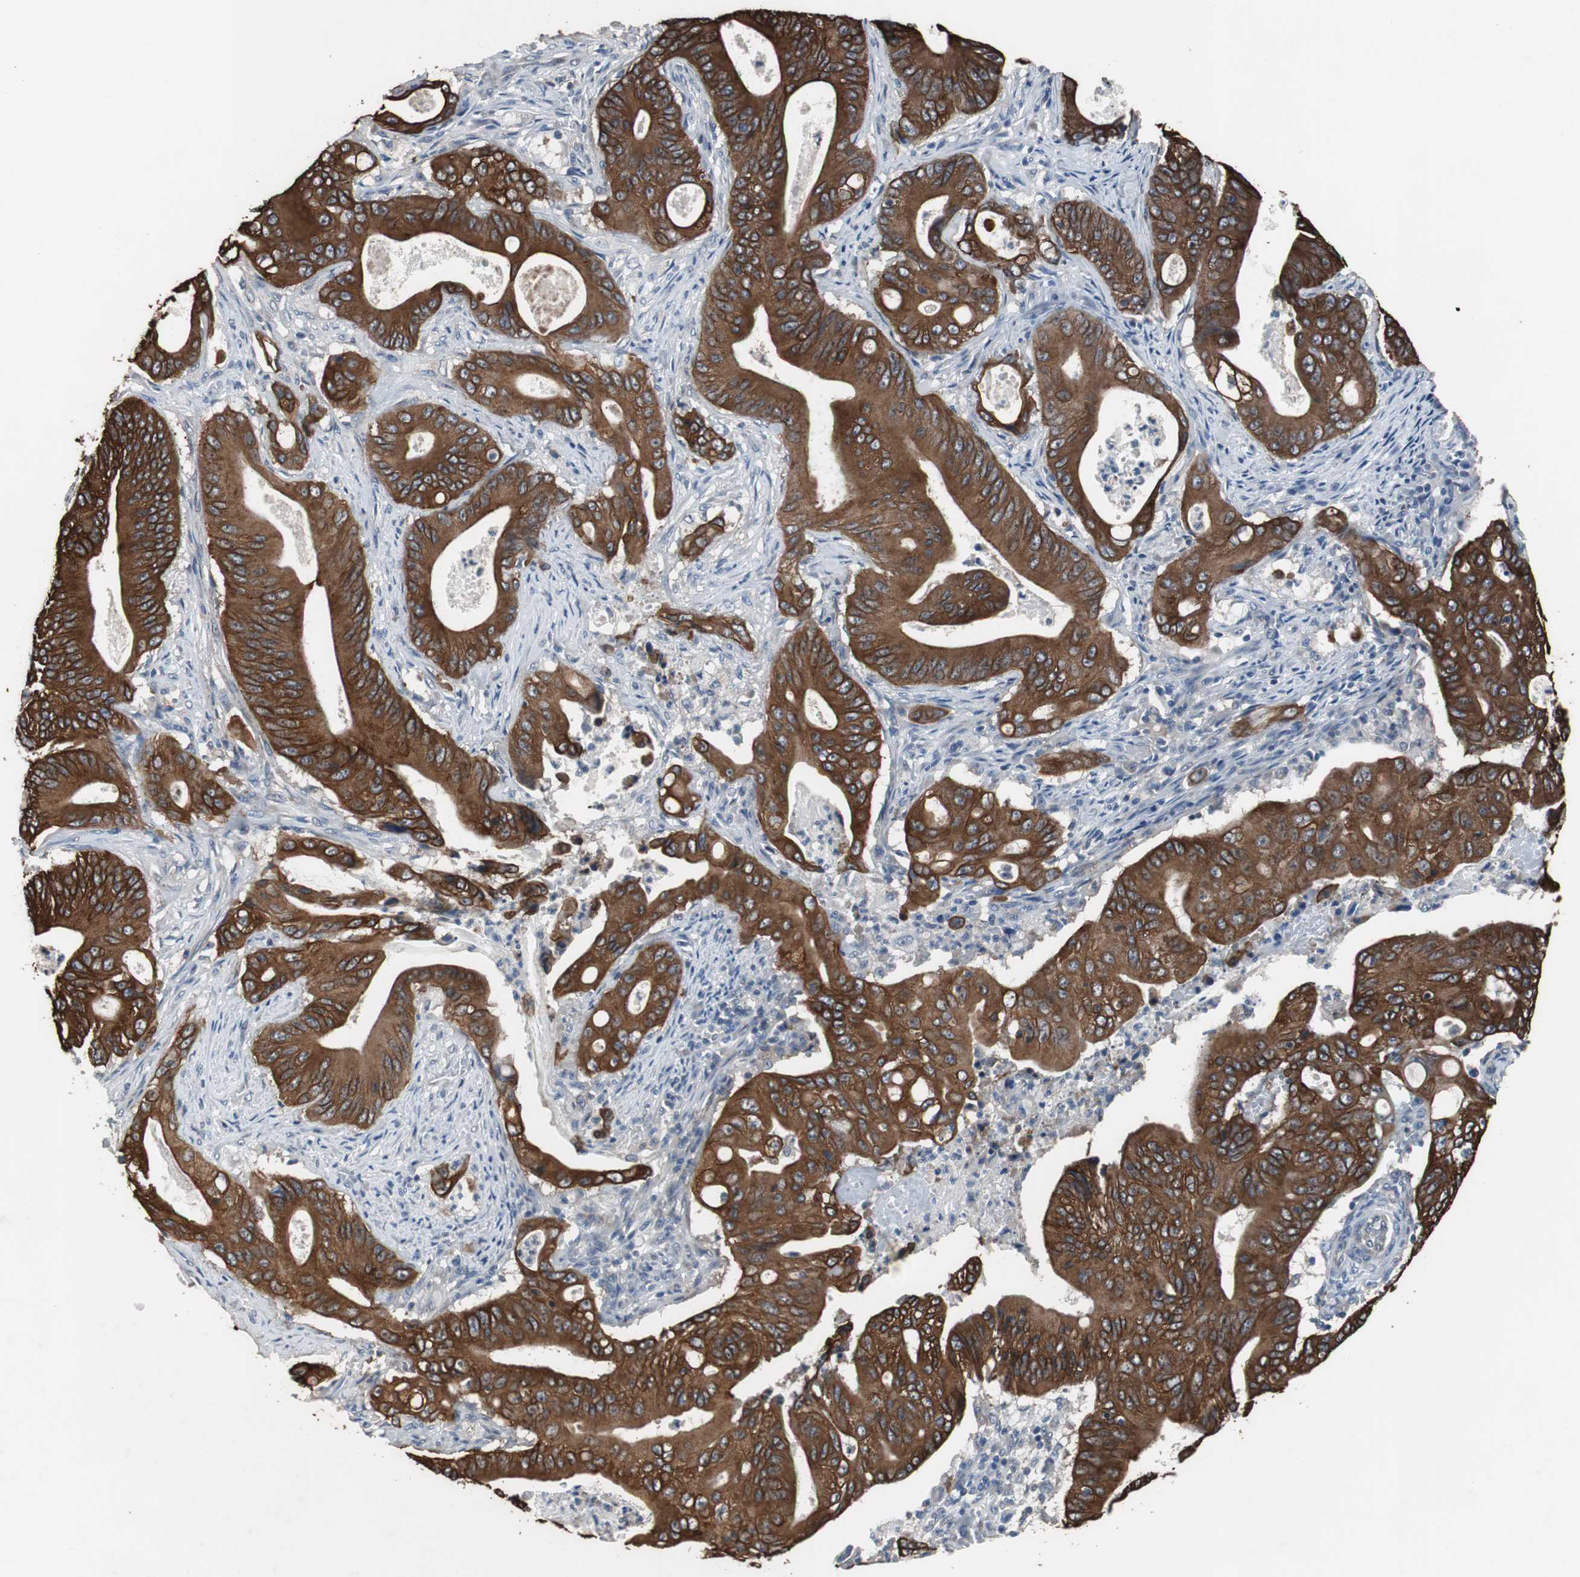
{"staining": {"intensity": "strong", "quantity": ">75%", "location": "cytoplasmic/membranous"}, "tissue": "pancreatic cancer", "cell_type": "Tumor cells", "image_type": "cancer", "snomed": [{"axis": "morphology", "description": "Normal tissue, NOS"}, {"axis": "topography", "description": "Lymph node"}], "caption": "Immunohistochemistry (IHC) image of neoplastic tissue: pancreatic cancer stained using immunohistochemistry (IHC) demonstrates high levels of strong protein expression localized specifically in the cytoplasmic/membranous of tumor cells, appearing as a cytoplasmic/membranous brown color.", "gene": "USP10", "patient": {"sex": "male", "age": 62}}